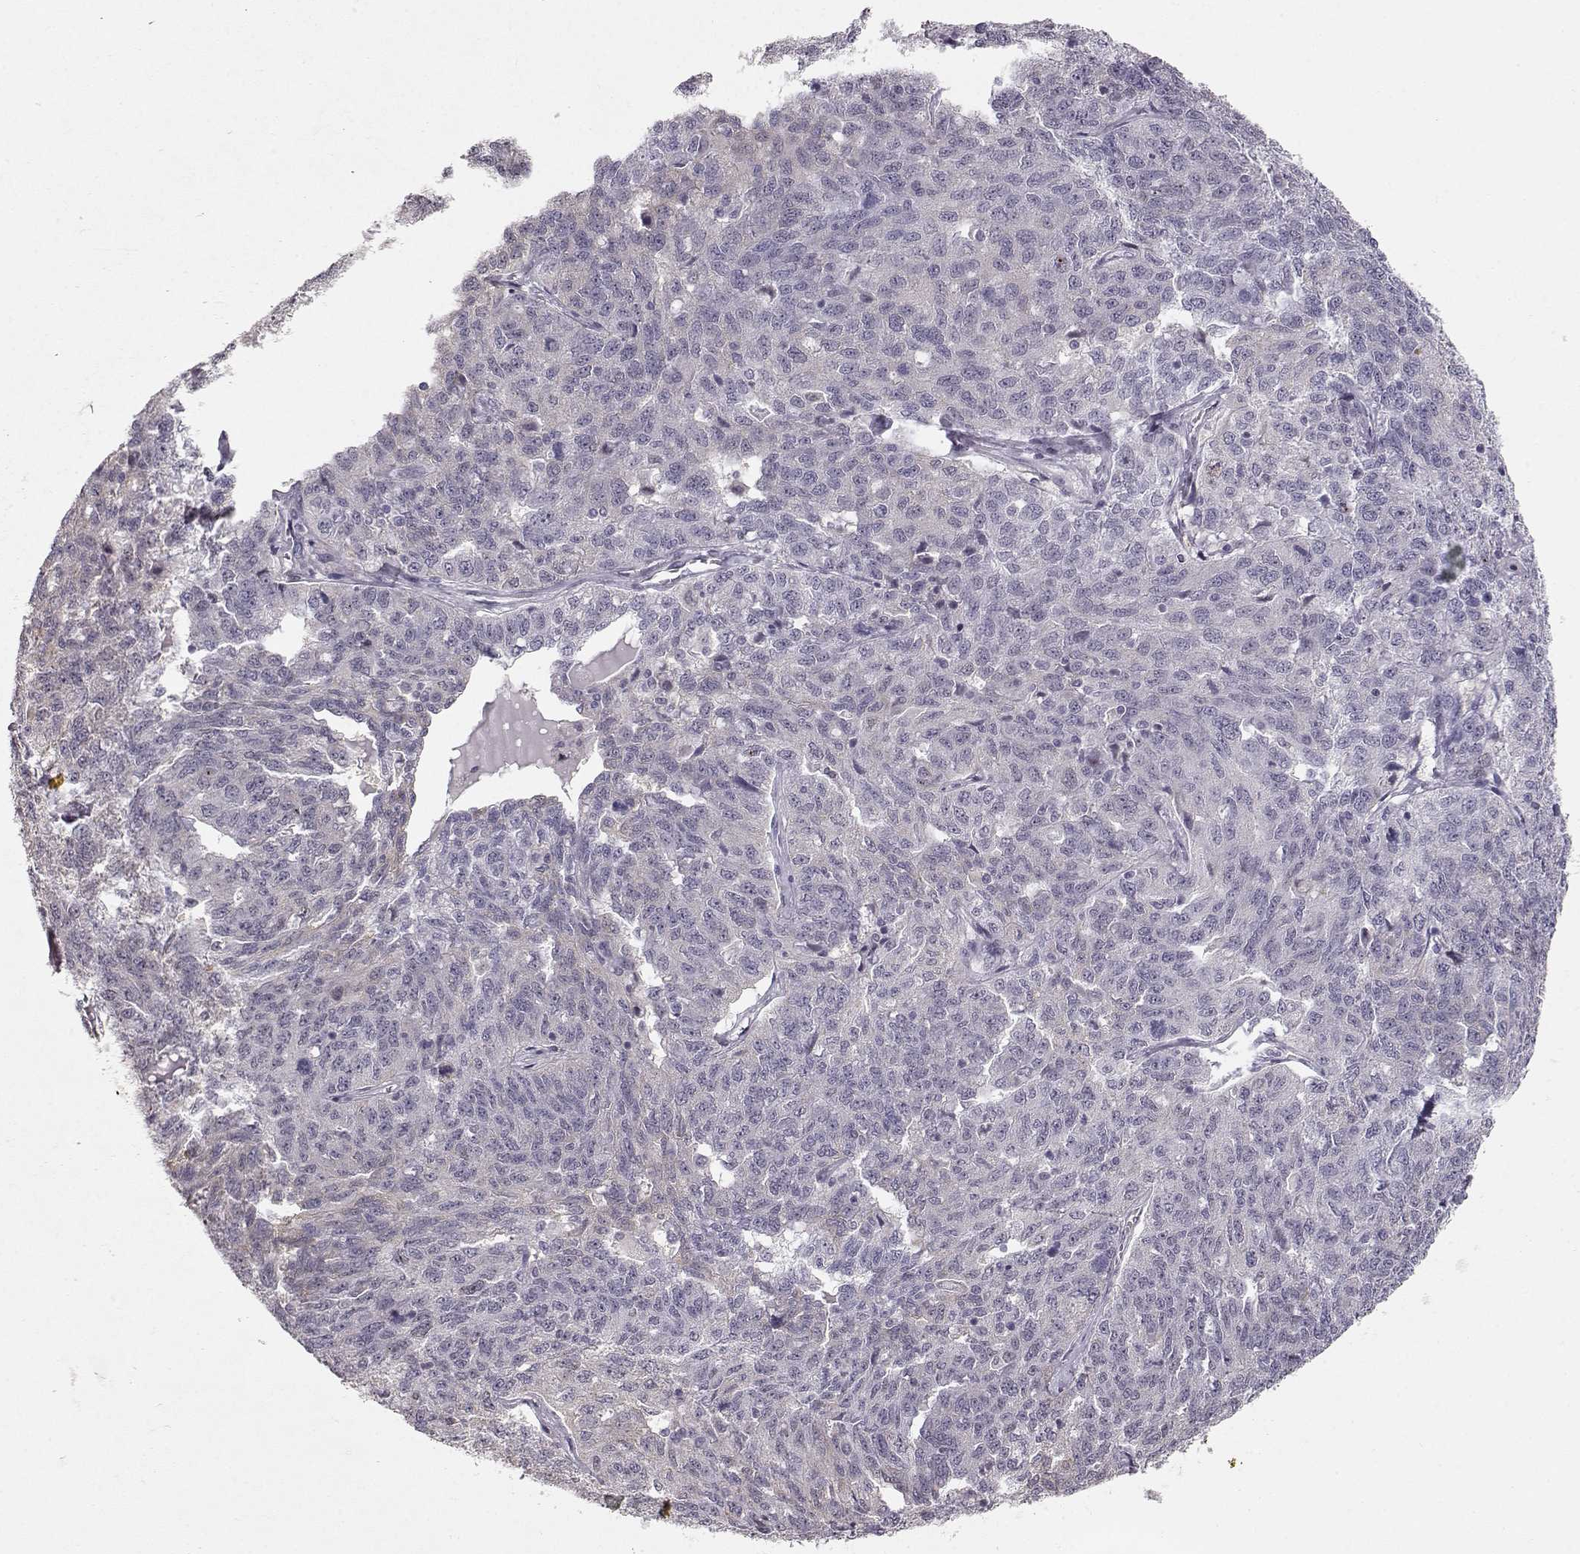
{"staining": {"intensity": "negative", "quantity": "none", "location": "none"}, "tissue": "ovarian cancer", "cell_type": "Tumor cells", "image_type": "cancer", "snomed": [{"axis": "morphology", "description": "Cystadenocarcinoma, serous, NOS"}, {"axis": "topography", "description": "Ovary"}], "caption": "IHC micrograph of ovarian cancer (serous cystadenocarcinoma) stained for a protein (brown), which demonstrates no expression in tumor cells.", "gene": "TEPP", "patient": {"sex": "female", "age": 71}}